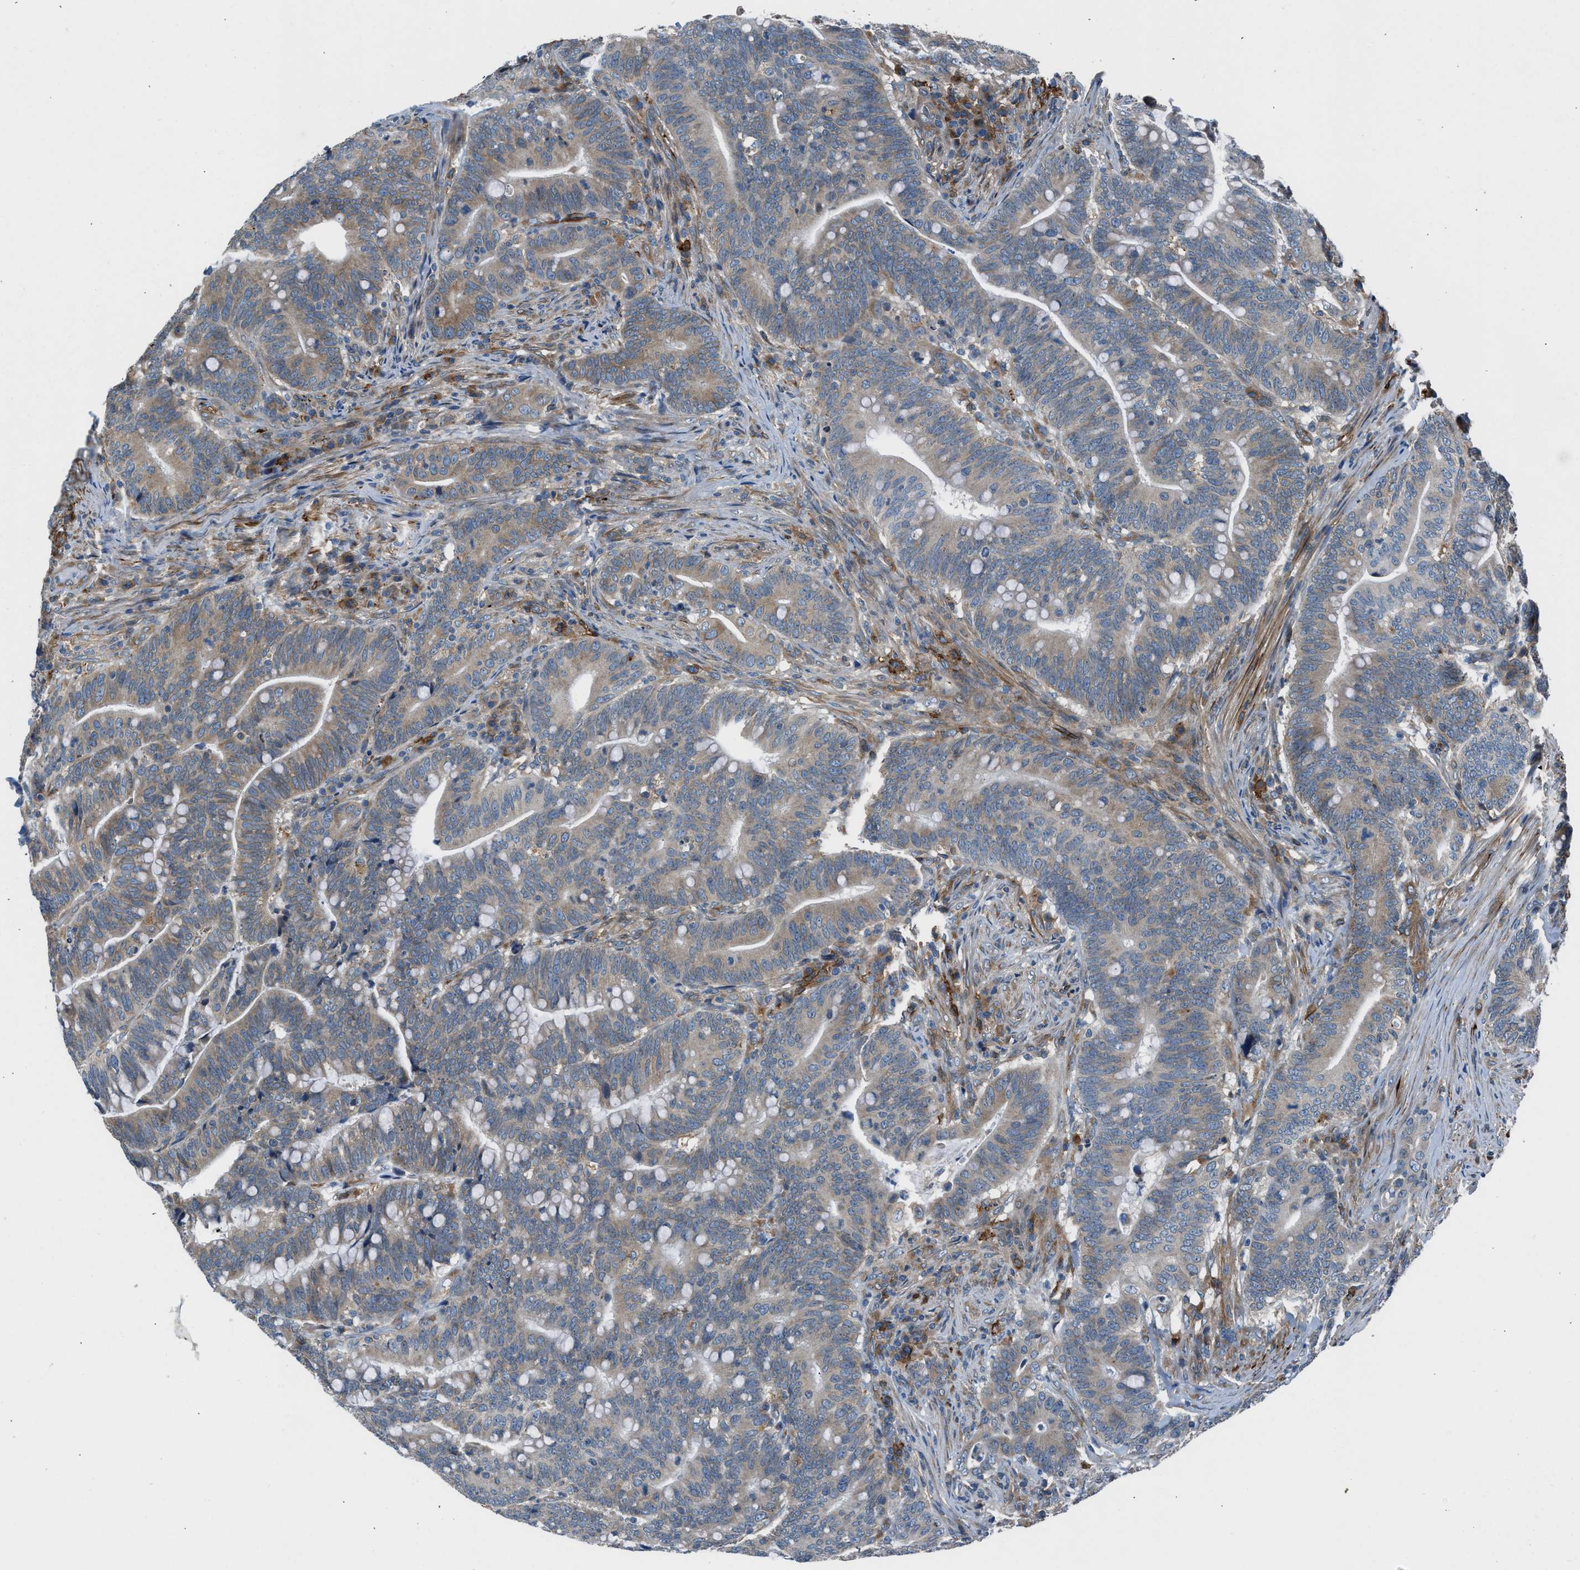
{"staining": {"intensity": "weak", "quantity": "25%-75%", "location": "cytoplasmic/membranous"}, "tissue": "colorectal cancer", "cell_type": "Tumor cells", "image_type": "cancer", "snomed": [{"axis": "morphology", "description": "Normal tissue, NOS"}, {"axis": "morphology", "description": "Adenocarcinoma, NOS"}, {"axis": "topography", "description": "Colon"}], "caption": "A photomicrograph of colorectal cancer stained for a protein demonstrates weak cytoplasmic/membranous brown staining in tumor cells. (brown staining indicates protein expression, while blue staining denotes nuclei).", "gene": "LMBR1", "patient": {"sex": "female", "age": 66}}